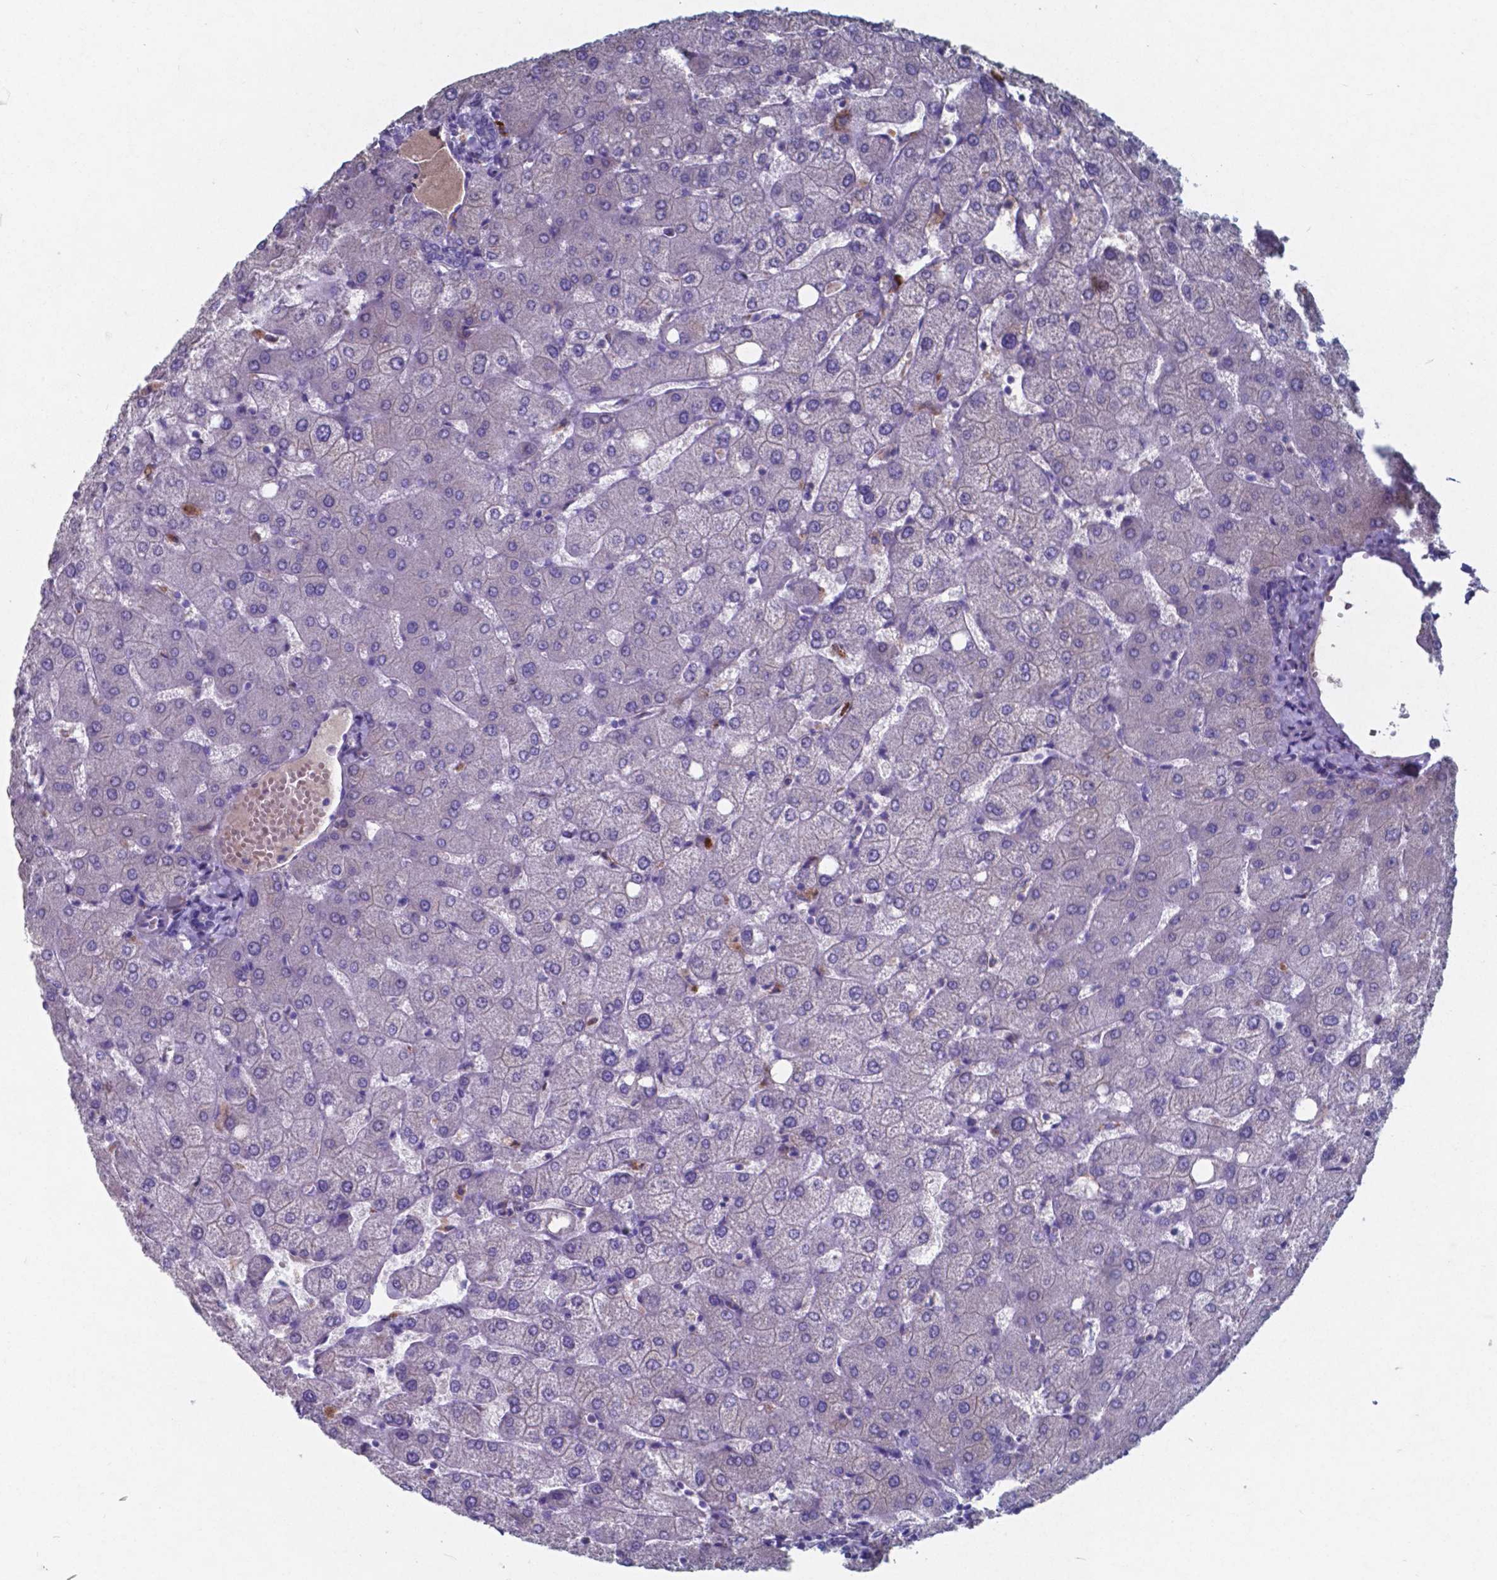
{"staining": {"intensity": "negative", "quantity": "none", "location": "none"}, "tissue": "liver", "cell_type": "Cholangiocytes", "image_type": "normal", "snomed": [{"axis": "morphology", "description": "Normal tissue, NOS"}, {"axis": "topography", "description": "Liver"}], "caption": "This photomicrograph is of benign liver stained with immunohistochemistry (IHC) to label a protein in brown with the nuclei are counter-stained blue. There is no staining in cholangiocytes. (DAB (3,3'-diaminobenzidine) immunohistochemistry visualized using brightfield microscopy, high magnification).", "gene": "TTR", "patient": {"sex": "female", "age": 54}}